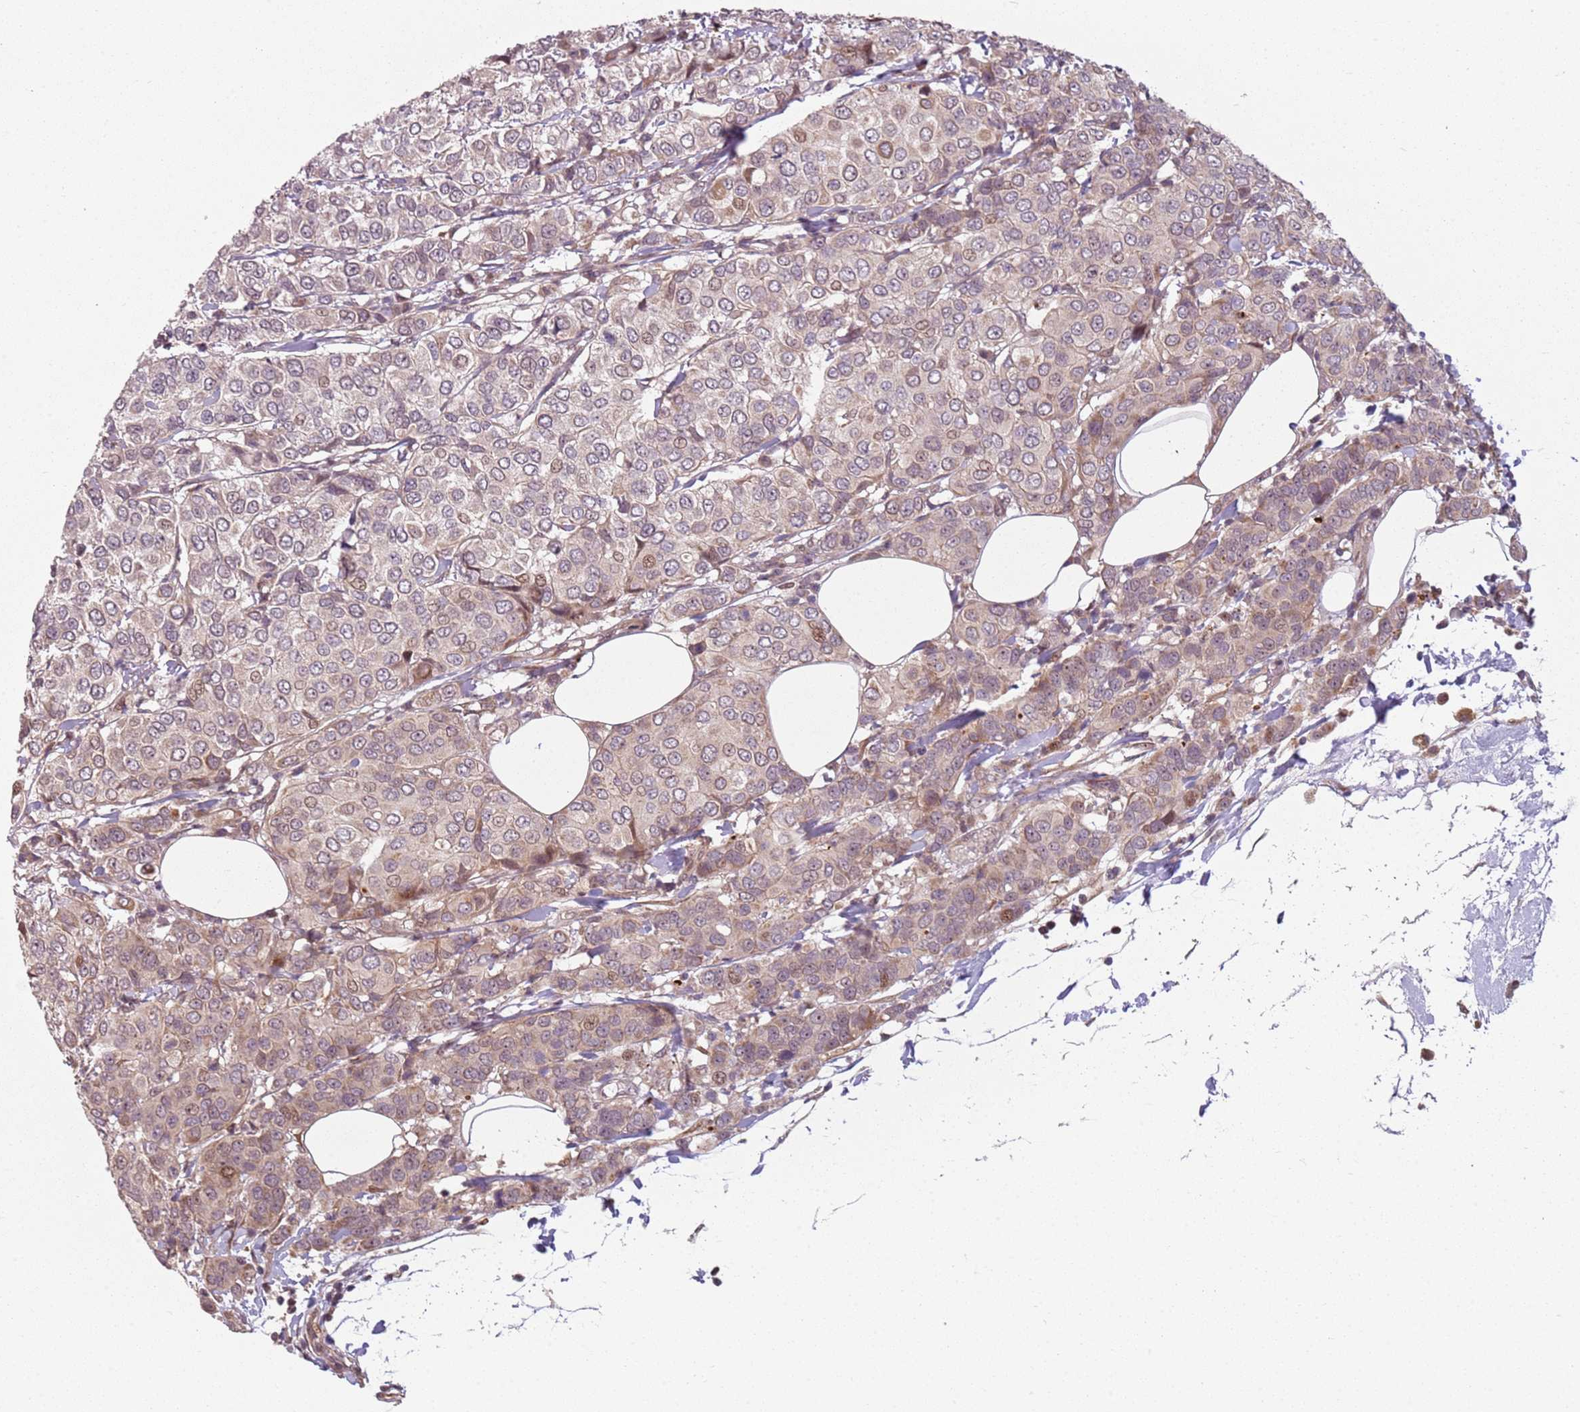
{"staining": {"intensity": "moderate", "quantity": ">75%", "location": "cytoplasmic/membranous,nuclear"}, "tissue": "breast cancer", "cell_type": "Tumor cells", "image_type": "cancer", "snomed": [{"axis": "morphology", "description": "Duct carcinoma"}, {"axis": "topography", "description": "Breast"}], "caption": "The immunohistochemical stain highlights moderate cytoplasmic/membranous and nuclear positivity in tumor cells of breast cancer tissue. The staining is performed using DAB (3,3'-diaminobenzidine) brown chromogen to label protein expression. The nuclei are counter-stained blue using hematoxylin.", "gene": "CHURC1", "patient": {"sex": "female", "age": 55}}